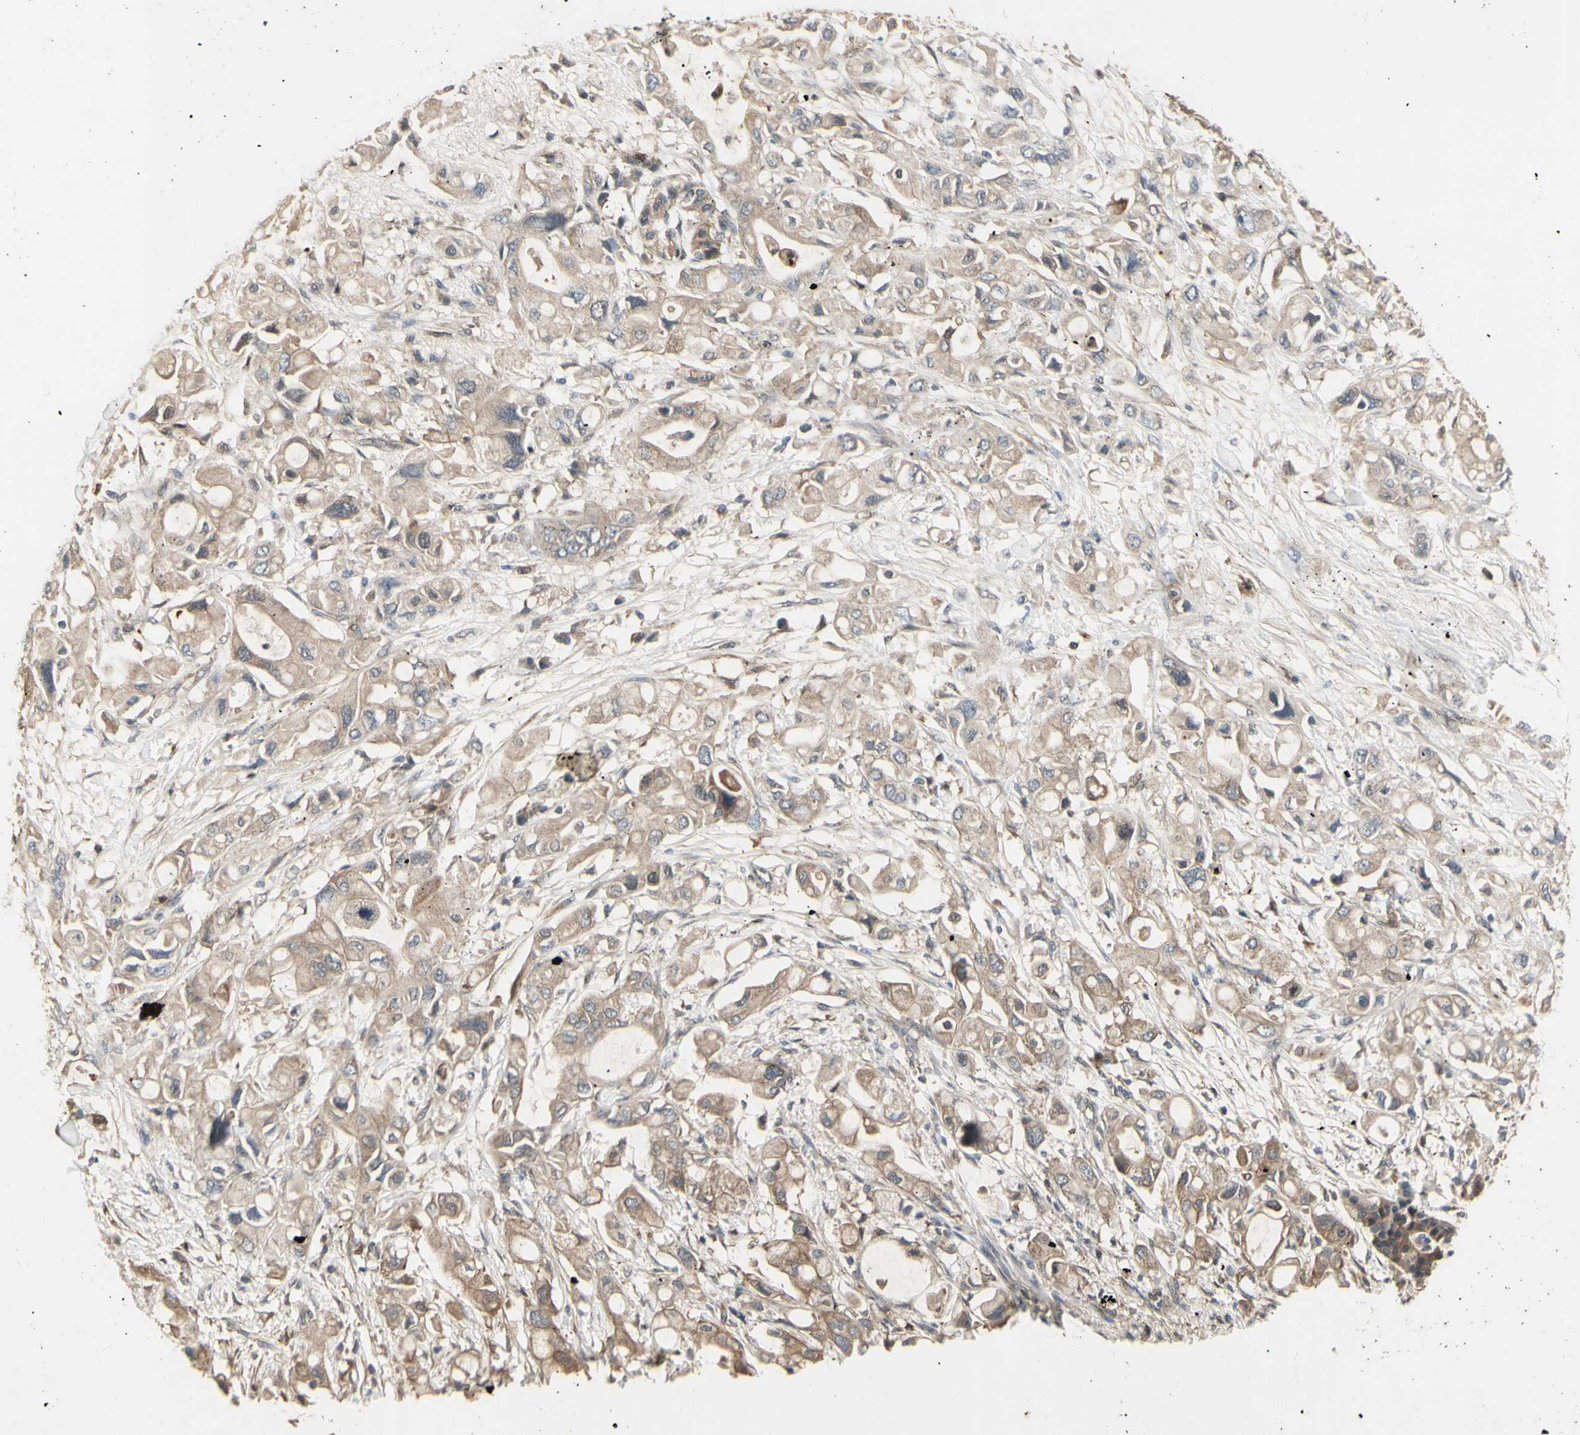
{"staining": {"intensity": "moderate", "quantity": ">75%", "location": "cytoplasmic/membranous"}, "tissue": "pancreatic cancer", "cell_type": "Tumor cells", "image_type": "cancer", "snomed": [{"axis": "morphology", "description": "Adenocarcinoma, NOS"}, {"axis": "topography", "description": "Pancreas"}], "caption": "Moderate cytoplasmic/membranous expression for a protein is seen in about >75% of tumor cells of pancreatic cancer using immunohistochemistry (IHC).", "gene": "CHURC1-FNTB", "patient": {"sex": "female", "age": 56}}